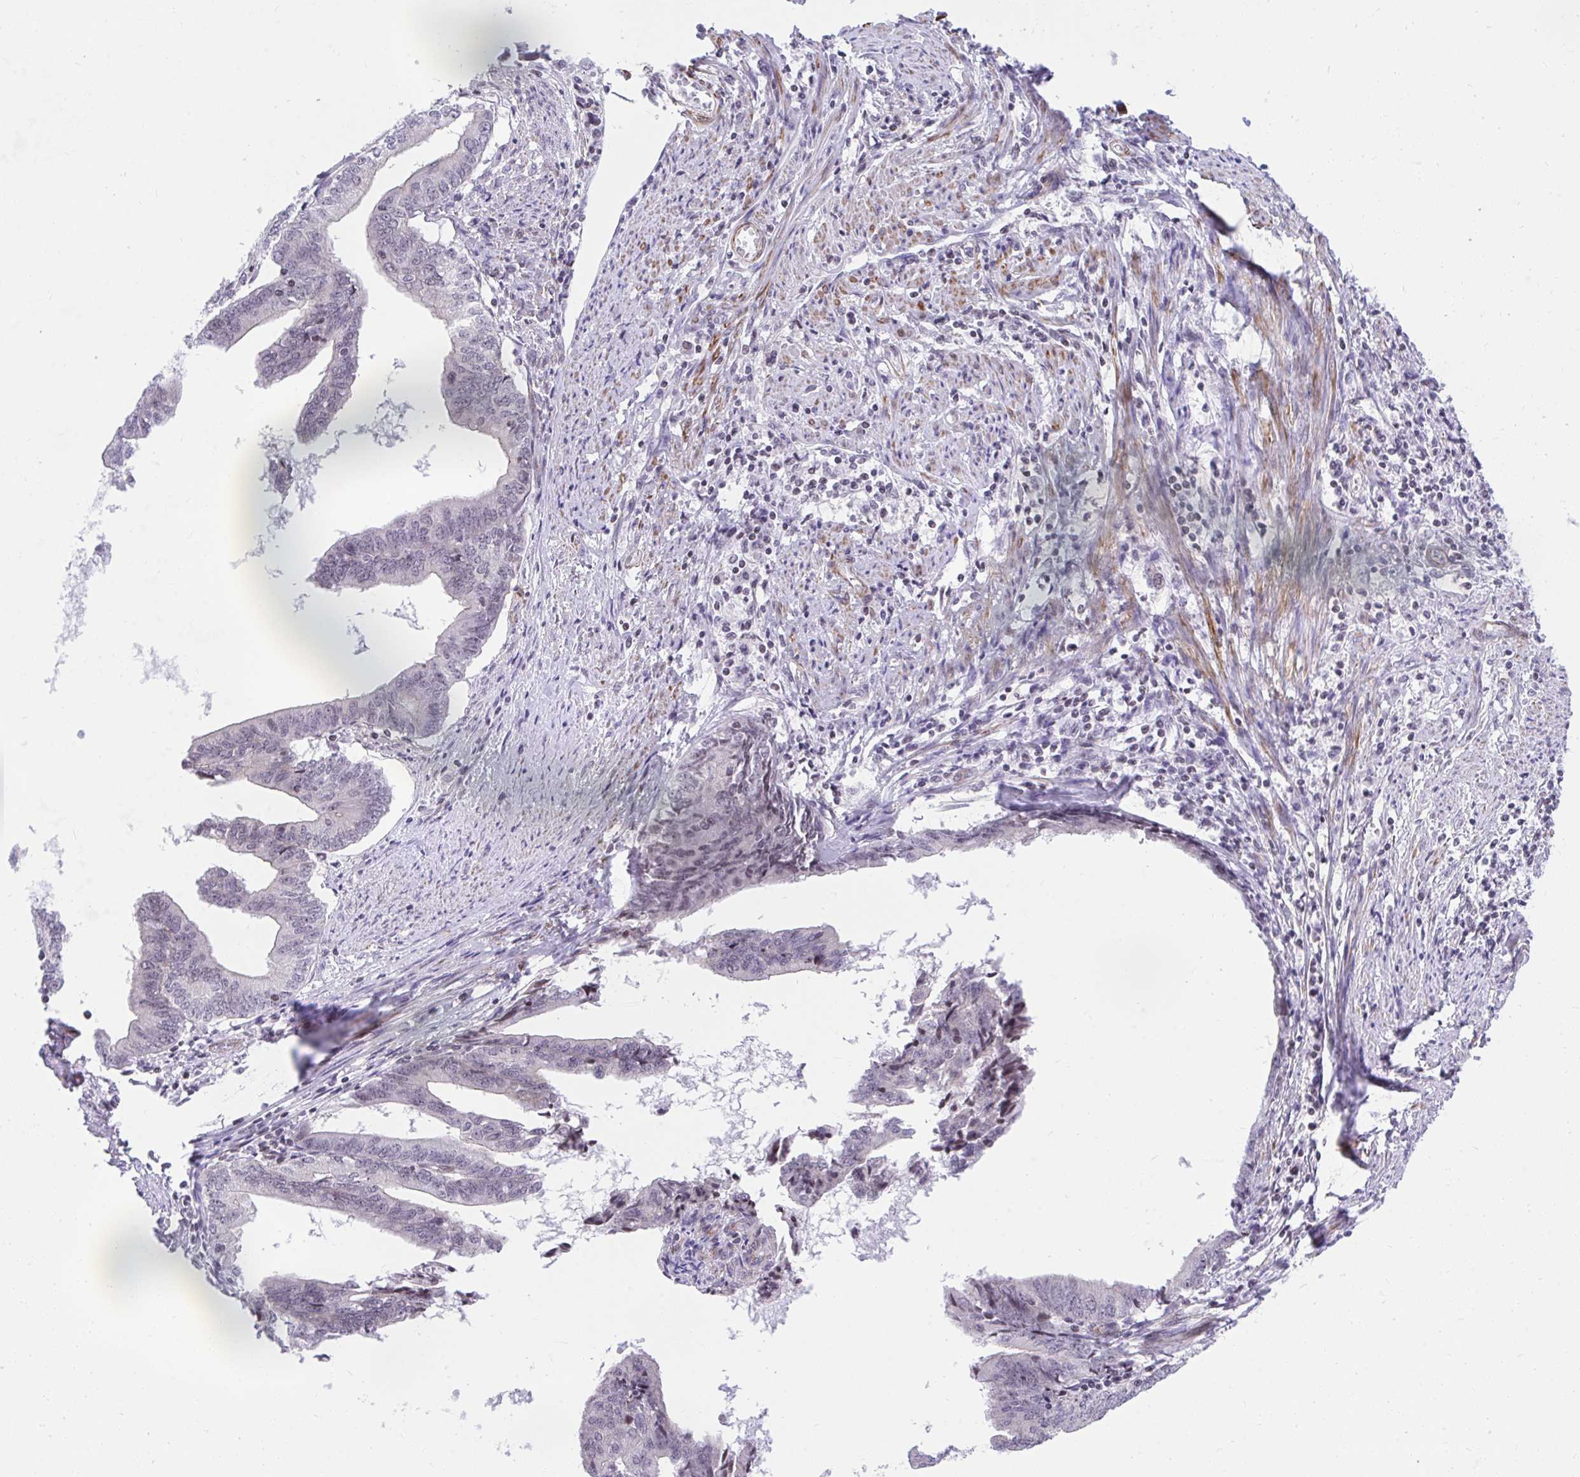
{"staining": {"intensity": "negative", "quantity": "none", "location": "none"}, "tissue": "endometrial cancer", "cell_type": "Tumor cells", "image_type": "cancer", "snomed": [{"axis": "morphology", "description": "Adenocarcinoma, NOS"}, {"axis": "topography", "description": "Endometrium"}], "caption": "Tumor cells are negative for brown protein staining in endometrial cancer (adenocarcinoma).", "gene": "KCNN4", "patient": {"sex": "female", "age": 65}}